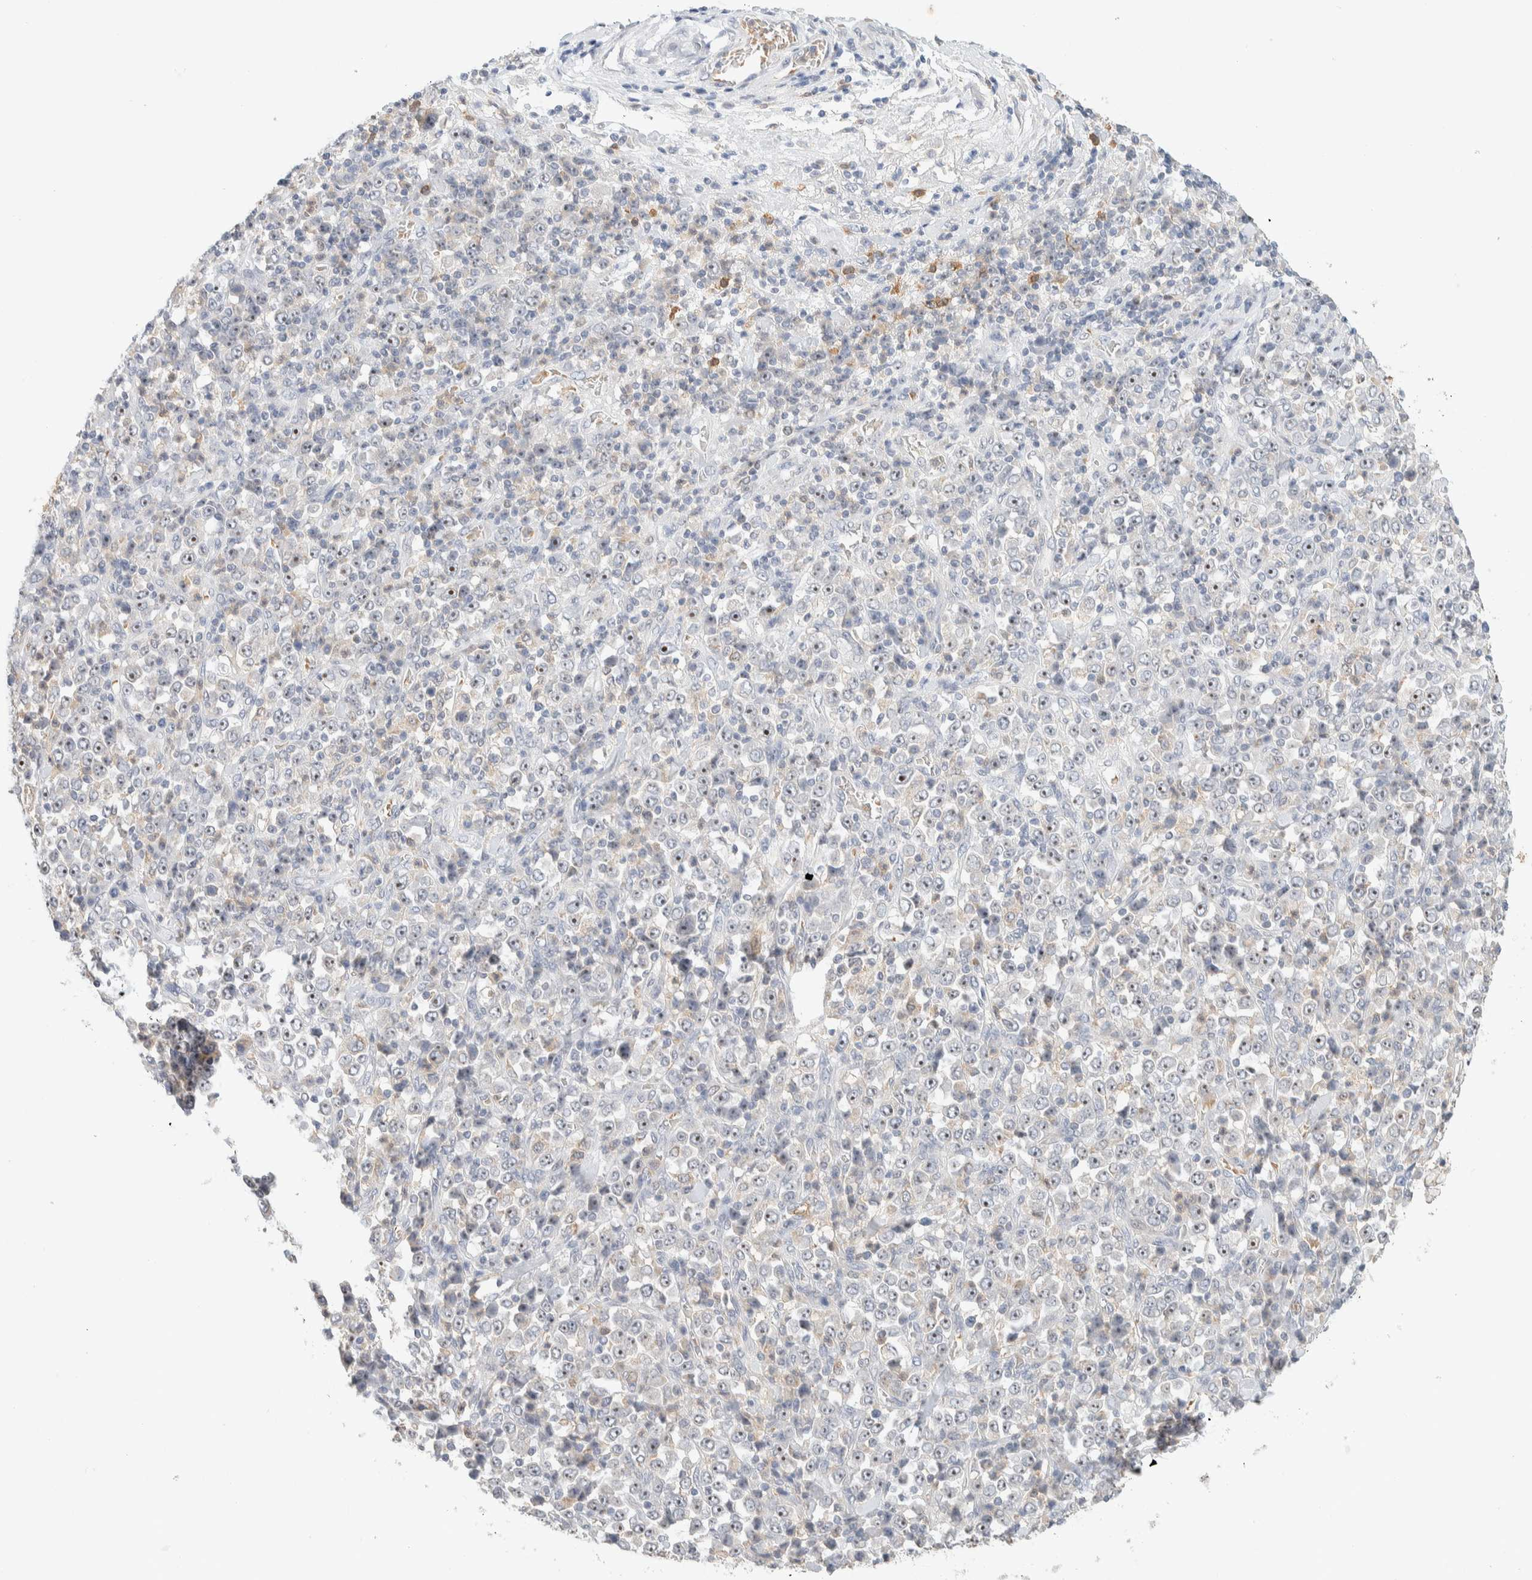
{"staining": {"intensity": "negative", "quantity": "none", "location": "none"}, "tissue": "stomach cancer", "cell_type": "Tumor cells", "image_type": "cancer", "snomed": [{"axis": "morphology", "description": "Normal tissue, NOS"}, {"axis": "morphology", "description": "Adenocarcinoma, NOS"}, {"axis": "topography", "description": "Stomach, upper"}, {"axis": "topography", "description": "Stomach"}], "caption": "This histopathology image is of stomach cancer (adenocarcinoma) stained with immunohistochemistry to label a protein in brown with the nuclei are counter-stained blue. There is no positivity in tumor cells.", "gene": "HDHD3", "patient": {"sex": "male", "age": 59}}